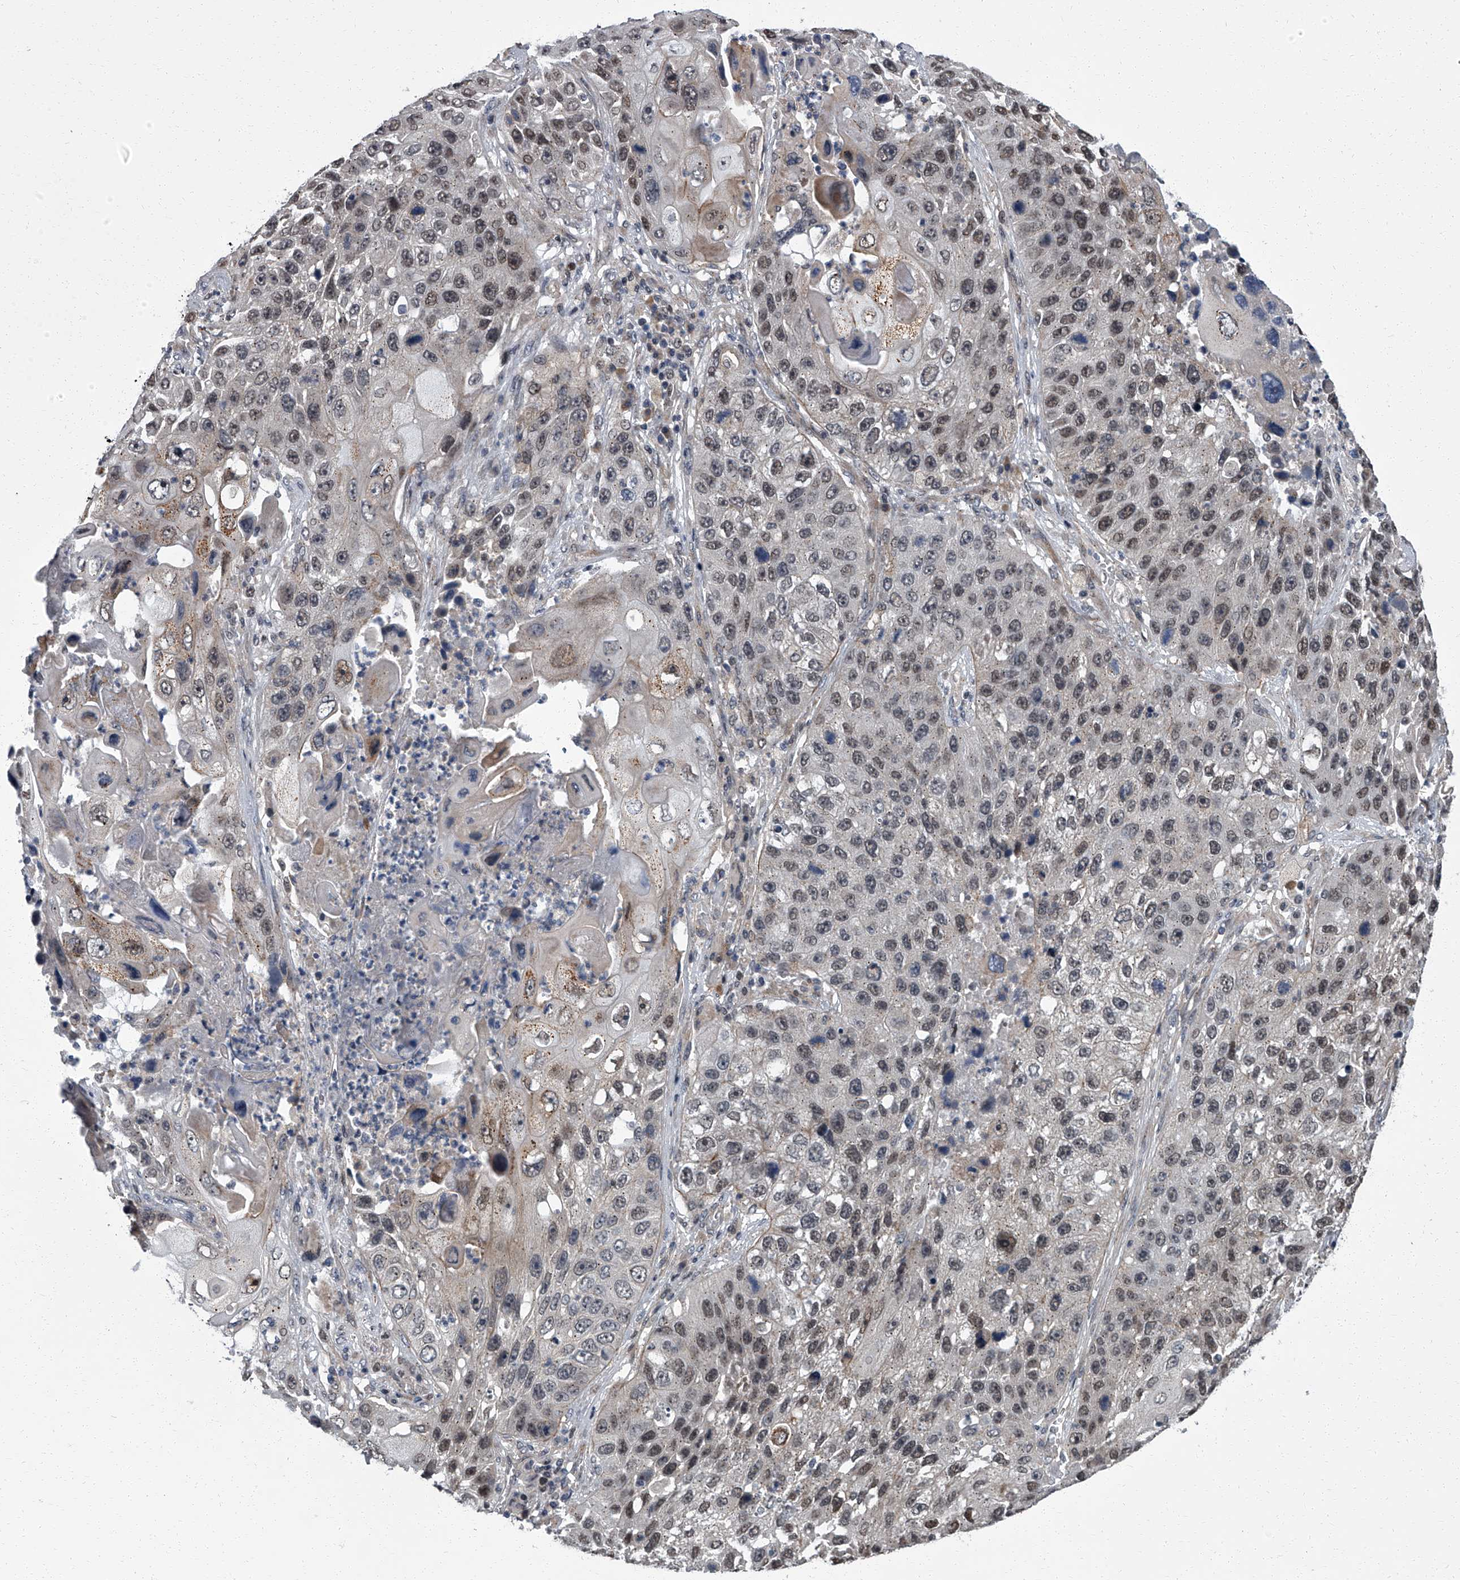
{"staining": {"intensity": "weak", "quantity": "25%-75%", "location": "nuclear"}, "tissue": "lung cancer", "cell_type": "Tumor cells", "image_type": "cancer", "snomed": [{"axis": "morphology", "description": "Squamous cell carcinoma, NOS"}, {"axis": "topography", "description": "Lung"}], "caption": "There is low levels of weak nuclear staining in tumor cells of lung squamous cell carcinoma, as demonstrated by immunohistochemical staining (brown color).", "gene": "ZNF274", "patient": {"sex": "male", "age": 61}}